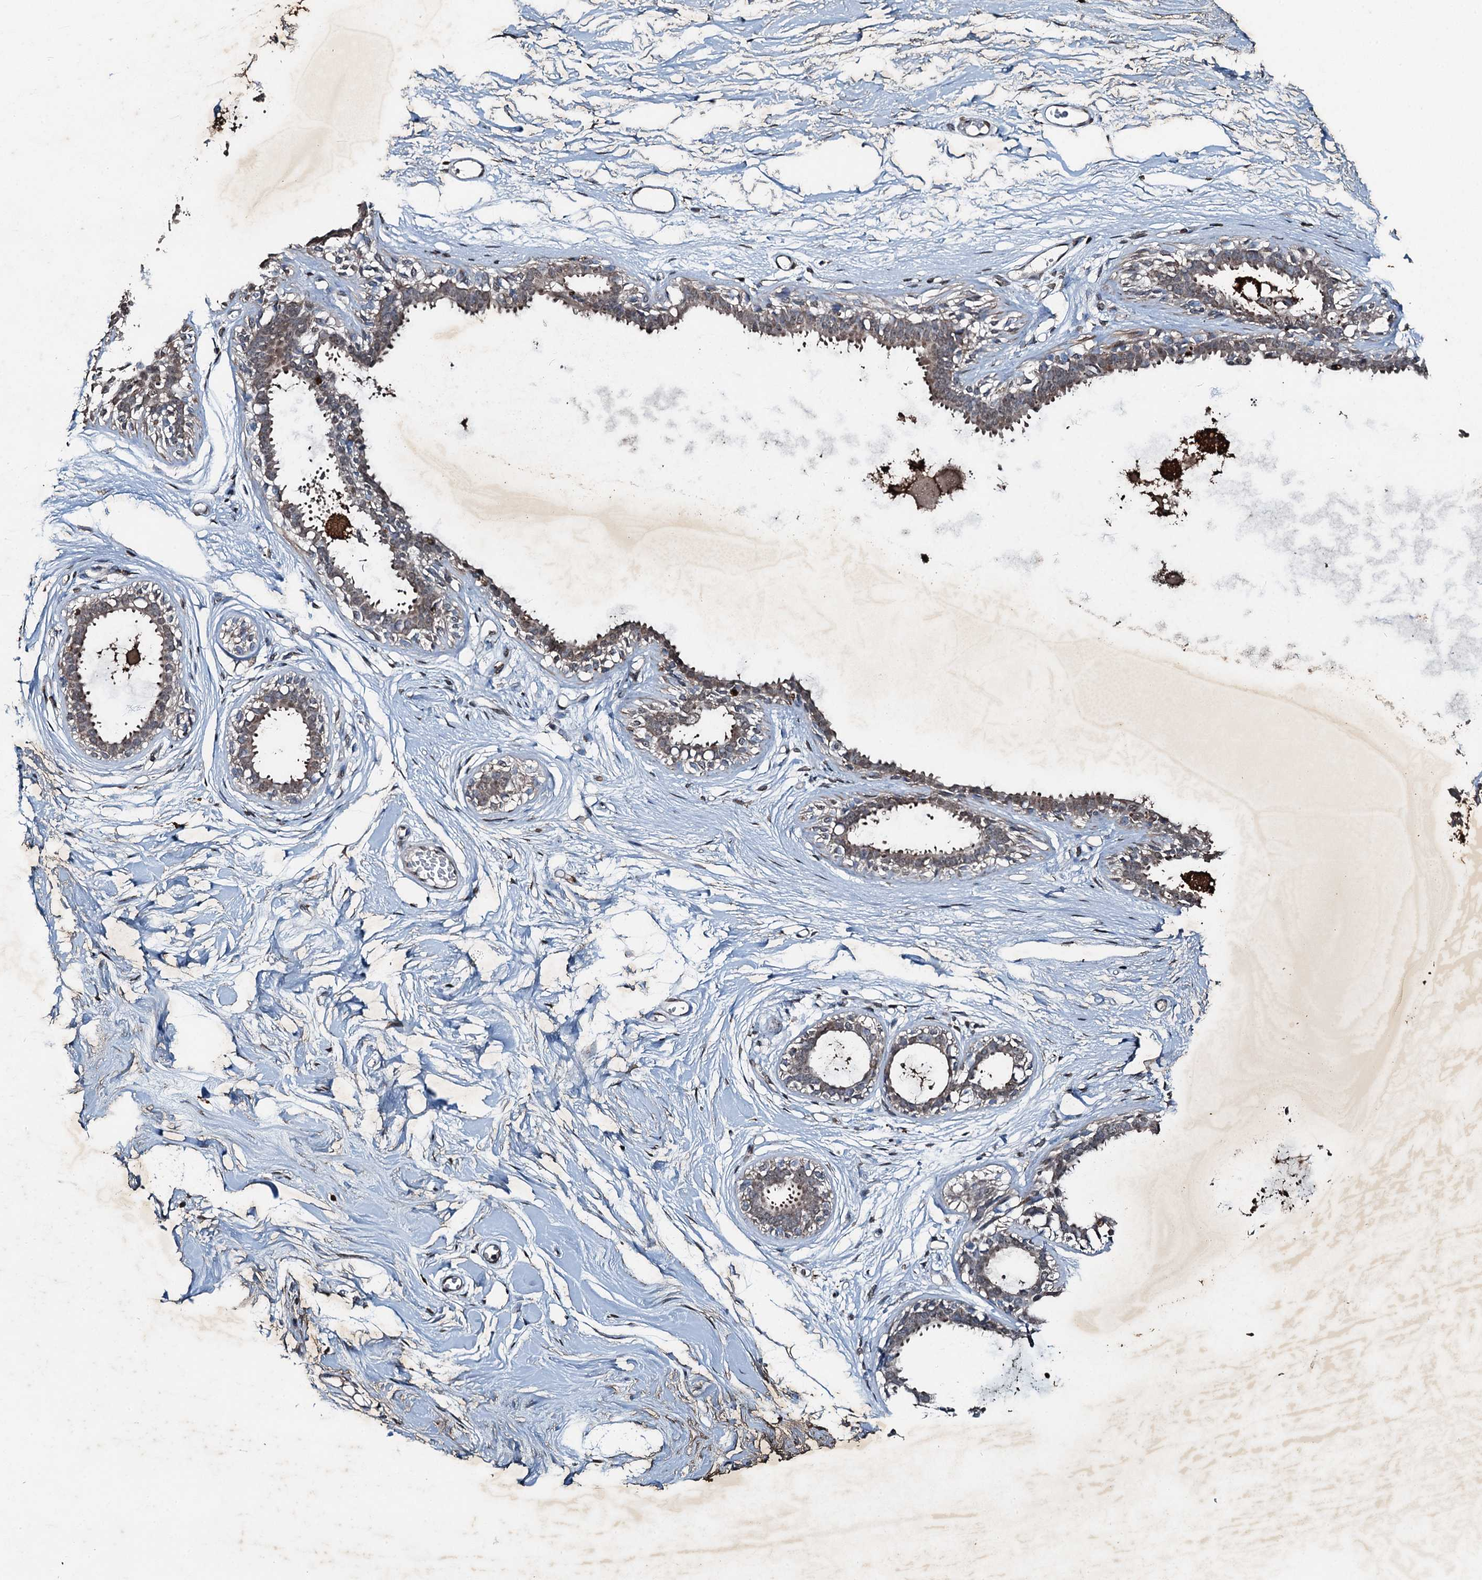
{"staining": {"intensity": "weak", "quantity": "25%-75%", "location": "cytoplasmic/membranous,nuclear"}, "tissue": "breast", "cell_type": "Adipocytes", "image_type": "normal", "snomed": [{"axis": "morphology", "description": "Normal tissue, NOS"}, {"axis": "topography", "description": "Breast"}], "caption": "Adipocytes exhibit weak cytoplasmic/membranous,nuclear expression in approximately 25%-75% of cells in benign breast. Immunohistochemistry (ihc) stains the protein in brown and the nuclei are stained blue.", "gene": "TCTN1", "patient": {"sex": "female", "age": 45}}